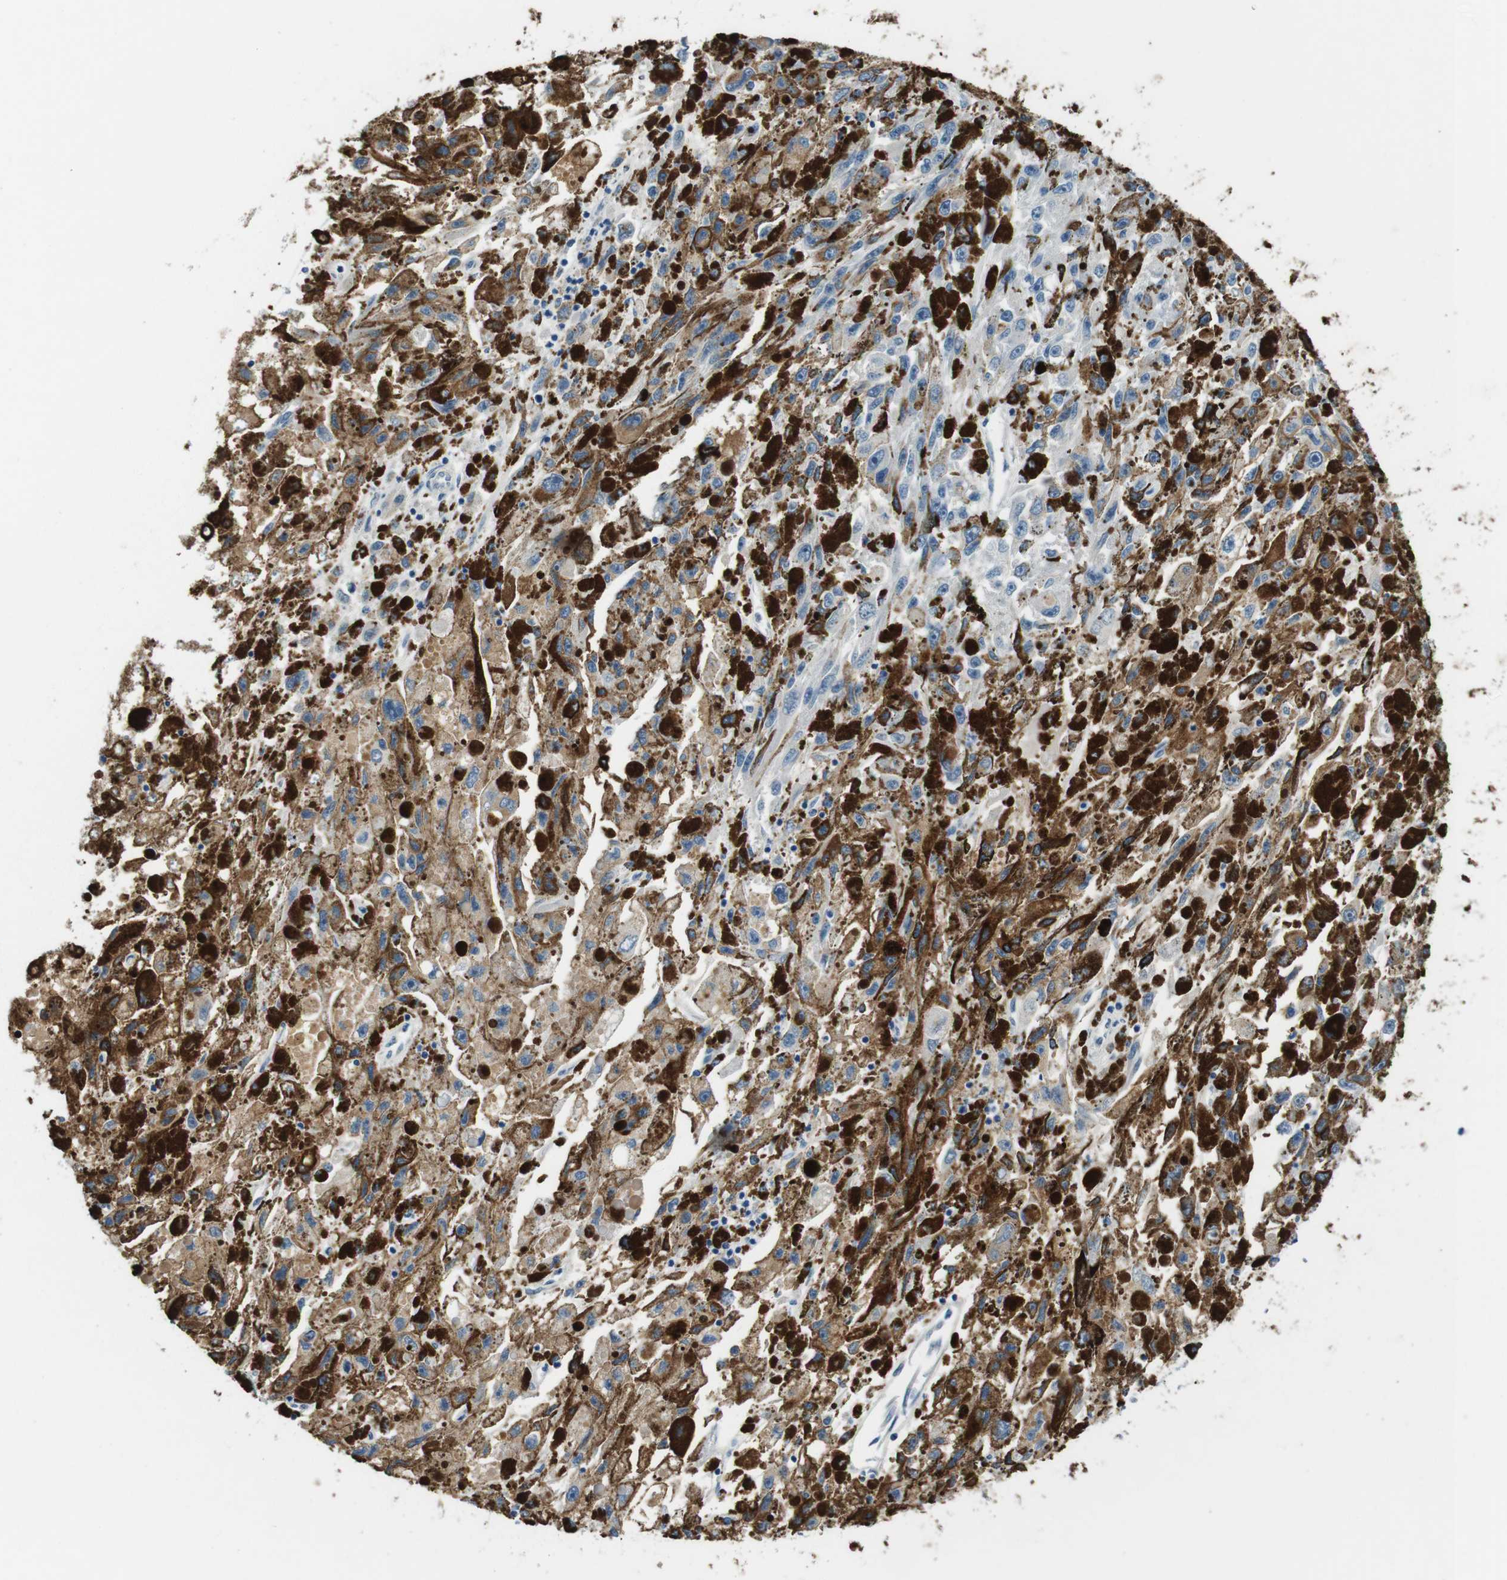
{"staining": {"intensity": "moderate", "quantity": "25%-75%", "location": "cytoplasmic/membranous"}, "tissue": "melanoma", "cell_type": "Tumor cells", "image_type": "cancer", "snomed": [{"axis": "morphology", "description": "Malignant melanoma, NOS"}, {"axis": "topography", "description": "Skin"}], "caption": "Melanoma stained with a protein marker reveals moderate staining in tumor cells.", "gene": "SLC35A3", "patient": {"sex": "female", "age": 104}}